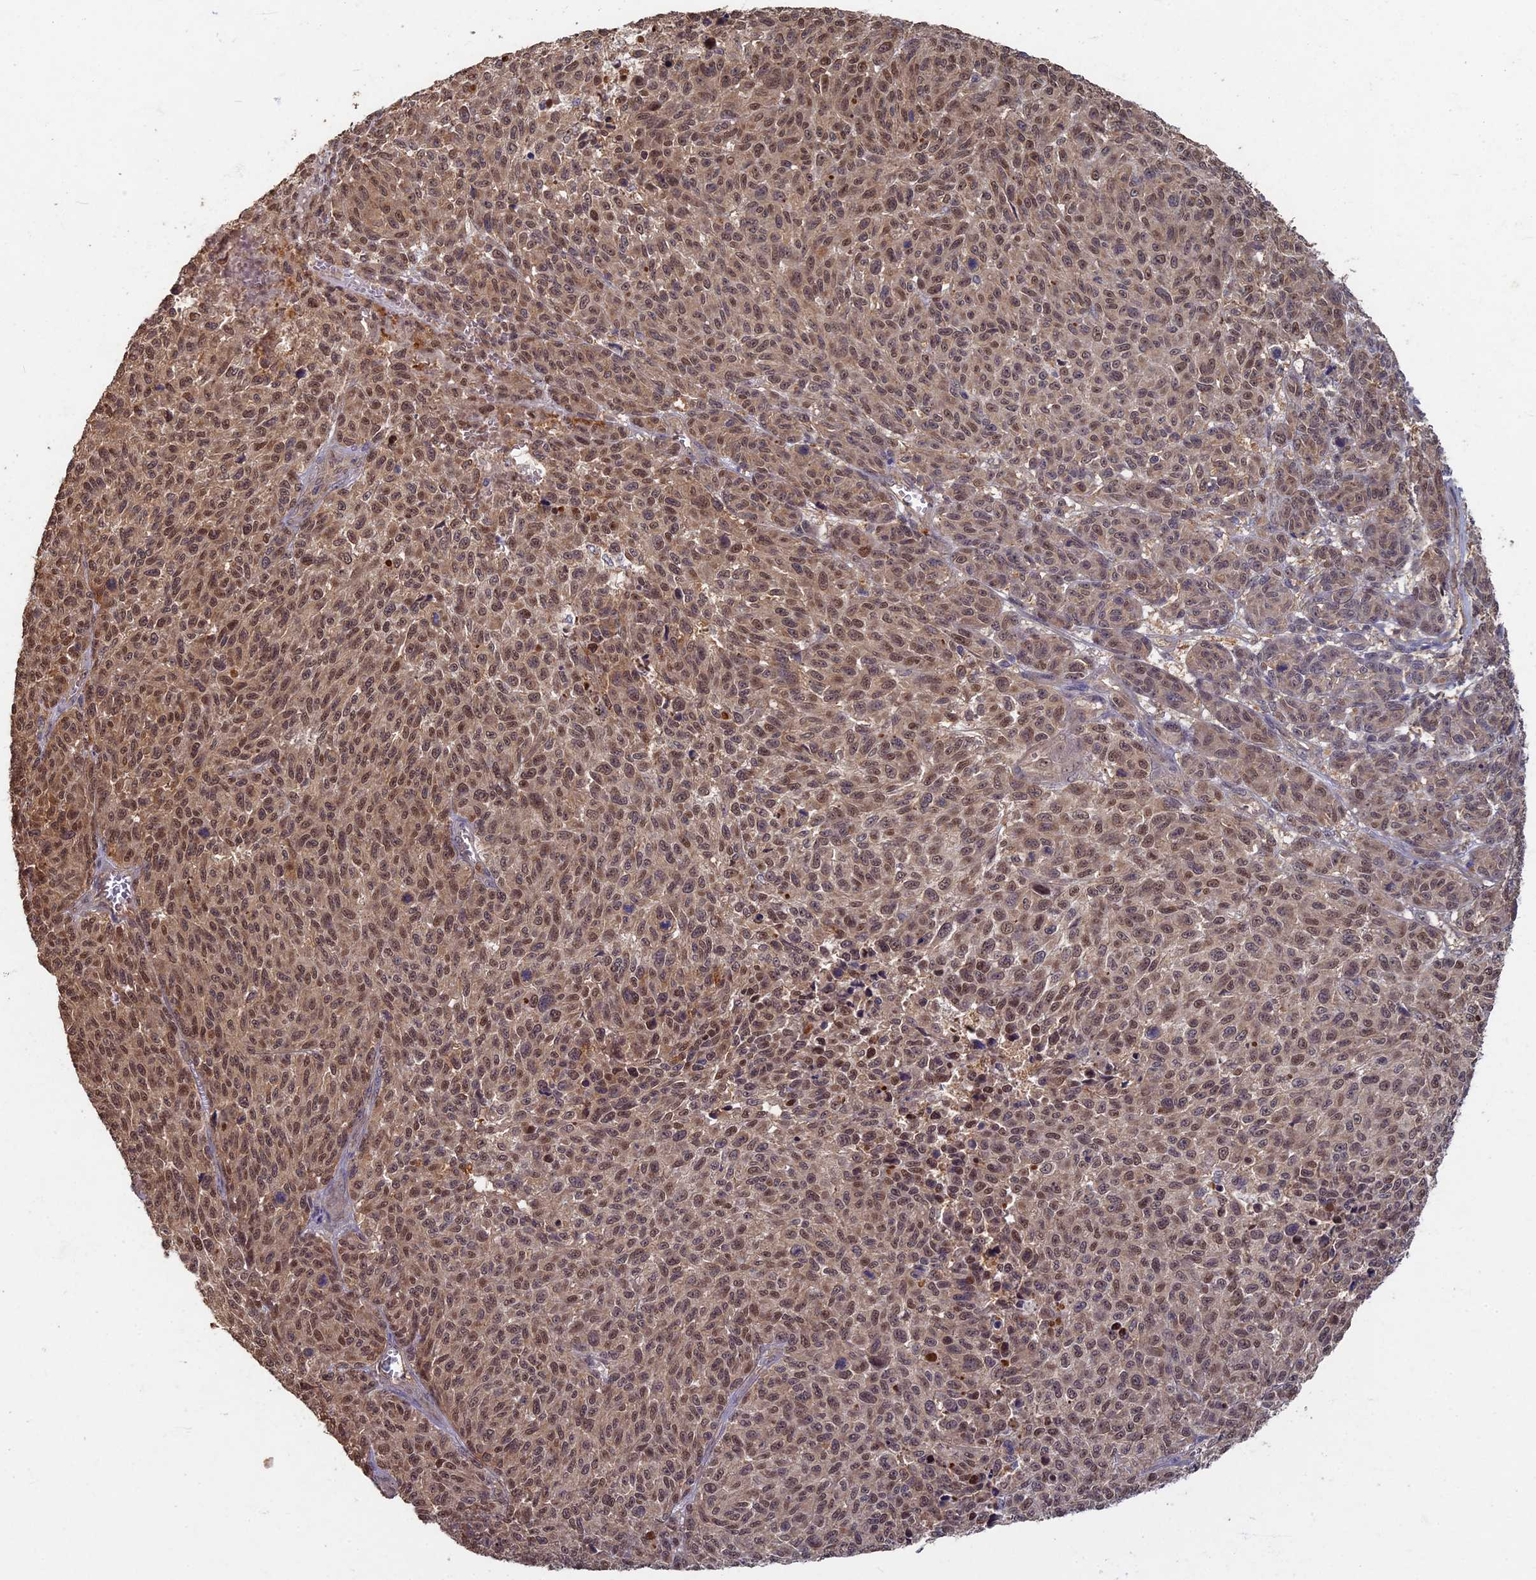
{"staining": {"intensity": "moderate", "quantity": "25%-75%", "location": "nuclear"}, "tissue": "melanoma", "cell_type": "Tumor cells", "image_type": "cancer", "snomed": [{"axis": "morphology", "description": "Malignant melanoma, NOS"}, {"axis": "topography", "description": "Skin"}], "caption": "A histopathology image showing moderate nuclear staining in about 25%-75% of tumor cells in melanoma, as visualized by brown immunohistochemical staining.", "gene": "RSPH3", "patient": {"sex": "male", "age": 49}}